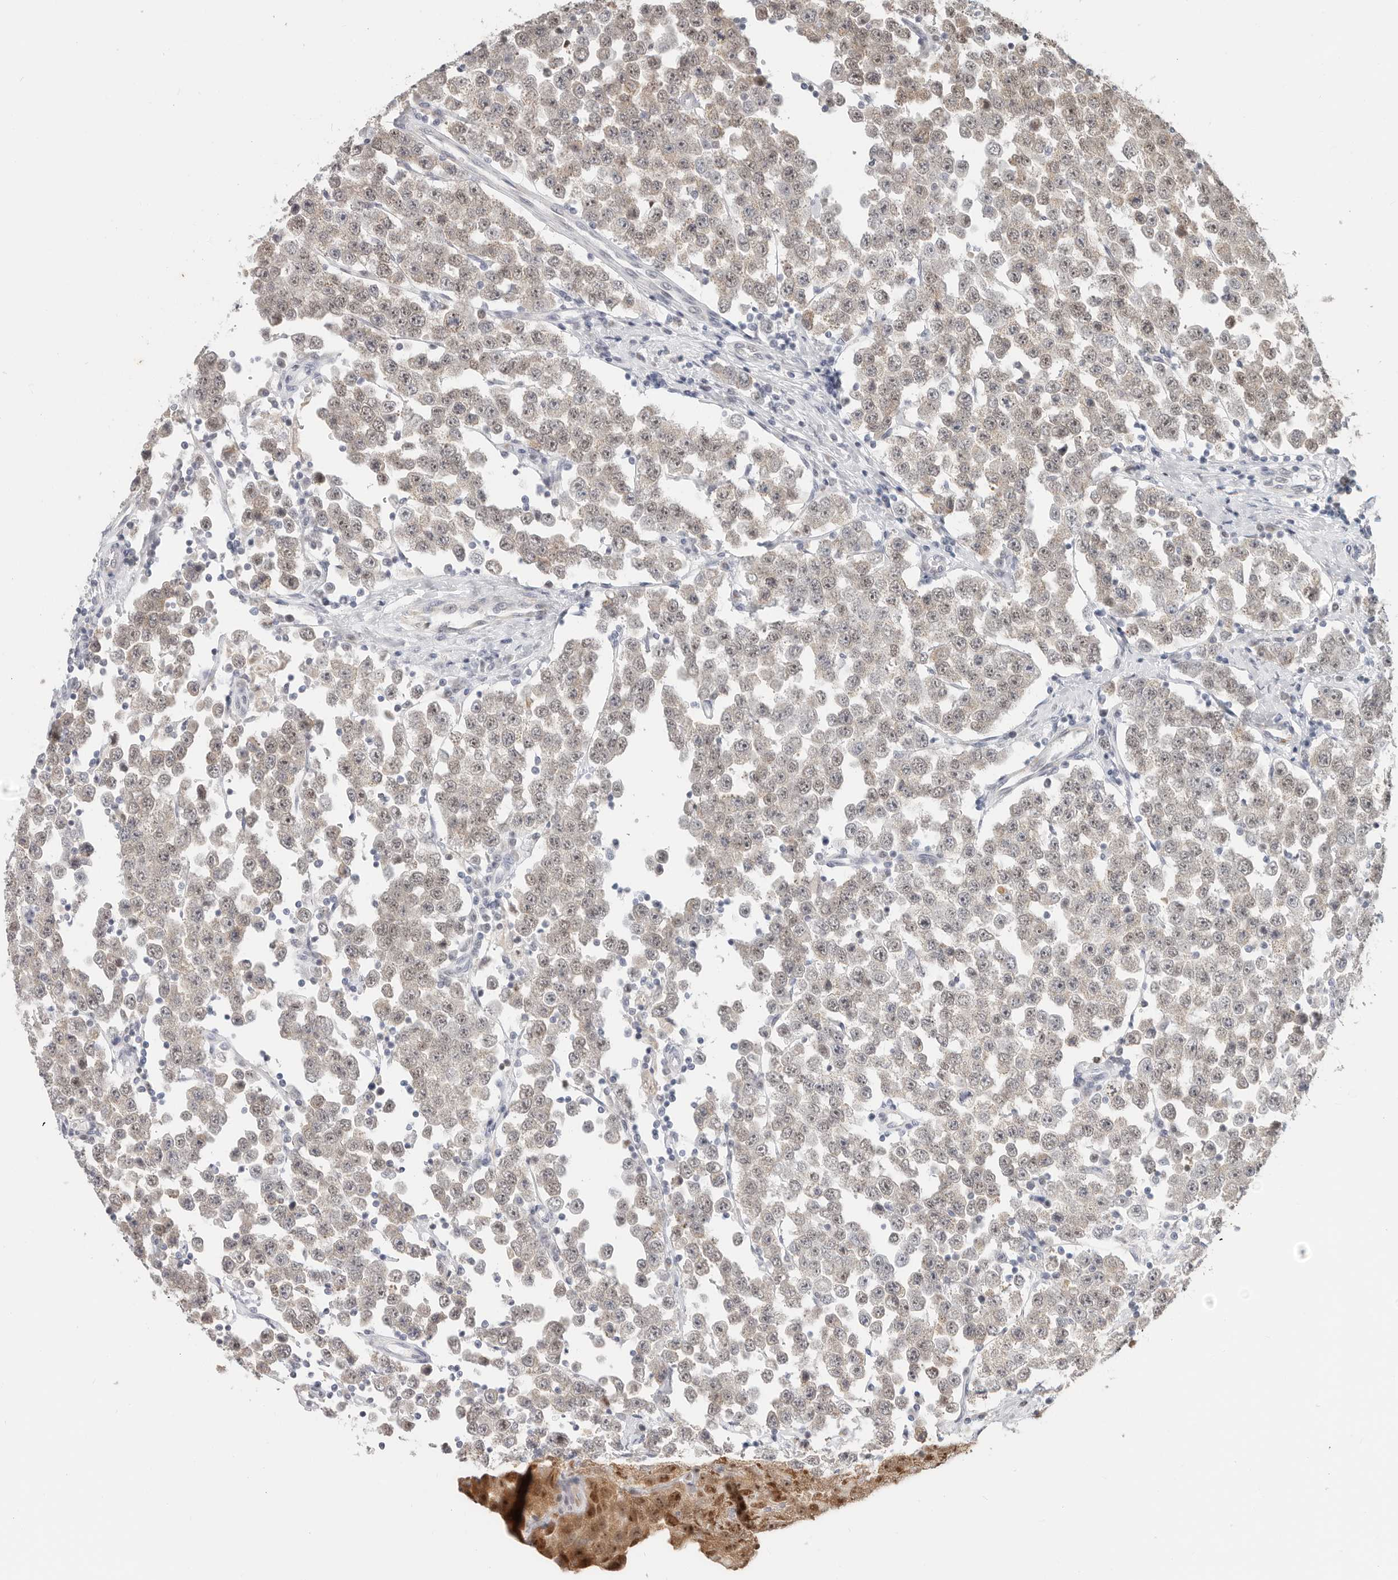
{"staining": {"intensity": "weak", "quantity": "25%-75%", "location": "nuclear"}, "tissue": "testis cancer", "cell_type": "Tumor cells", "image_type": "cancer", "snomed": [{"axis": "morphology", "description": "Seminoma, NOS"}, {"axis": "topography", "description": "Testis"}], "caption": "Seminoma (testis) stained with a protein marker exhibits weak staining in tumor cells.", "gene": "RFC2", "patient": {"sex": "male", "age": 28}}